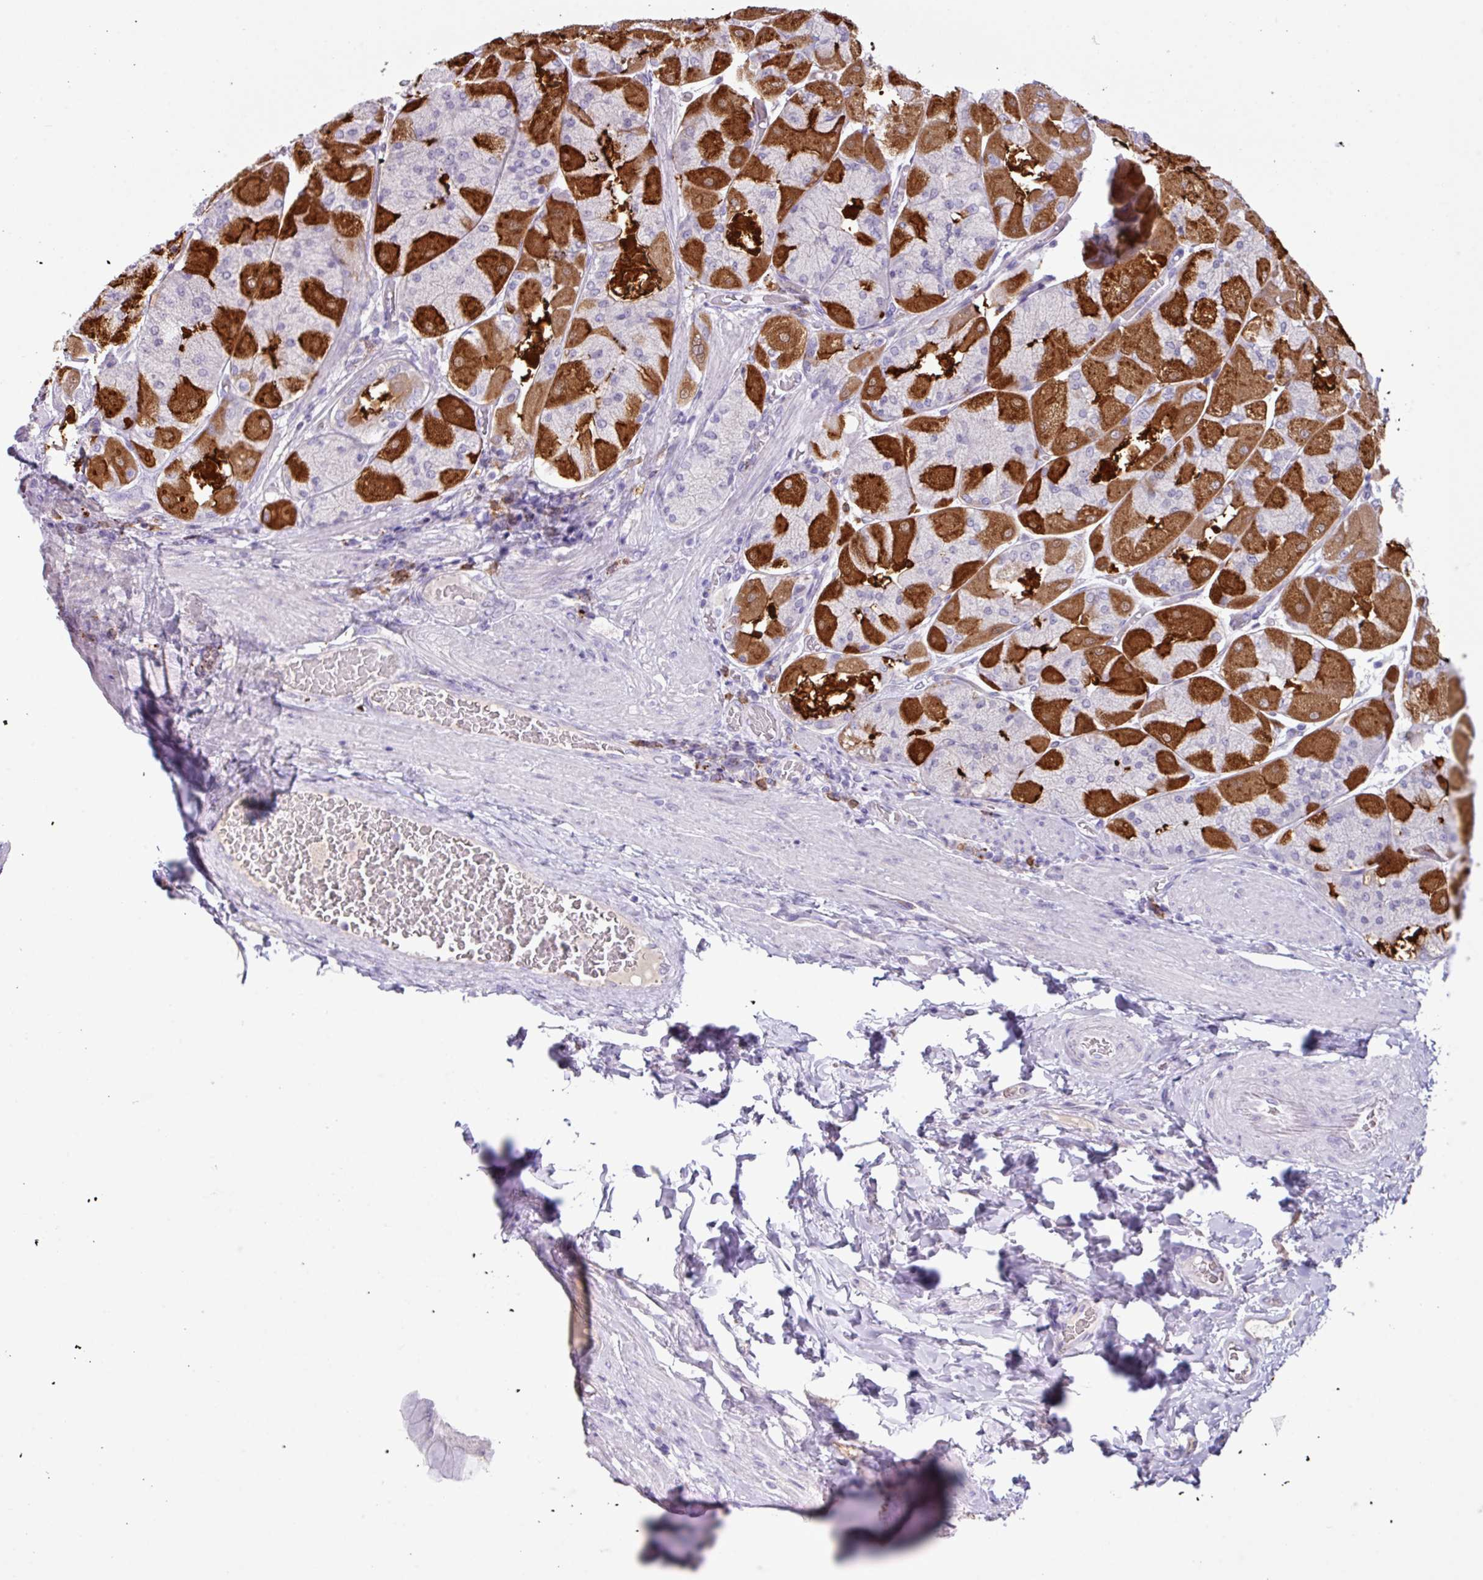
{"staining": {"intensity": "strong", "quantity": "25%-75%", "location": "cytoplasmic/membranous"}, "tissue": "stomach", "cell_type": "Glandular cells", "image_type": "normal", "snomed": [{"axis": "morphology", "description": "Normal tissue, NOS"}, {"axis": "topography", "description": "Stomach"}], "caption": "Immunohistochemical staining of unremarkable stomach shows strong cytoplasmic/membranous protein positivity in approximately 25%-75% of glandular cells.", "gene": "ZNF524", "patient": {"sex": "female", "age": 61}}